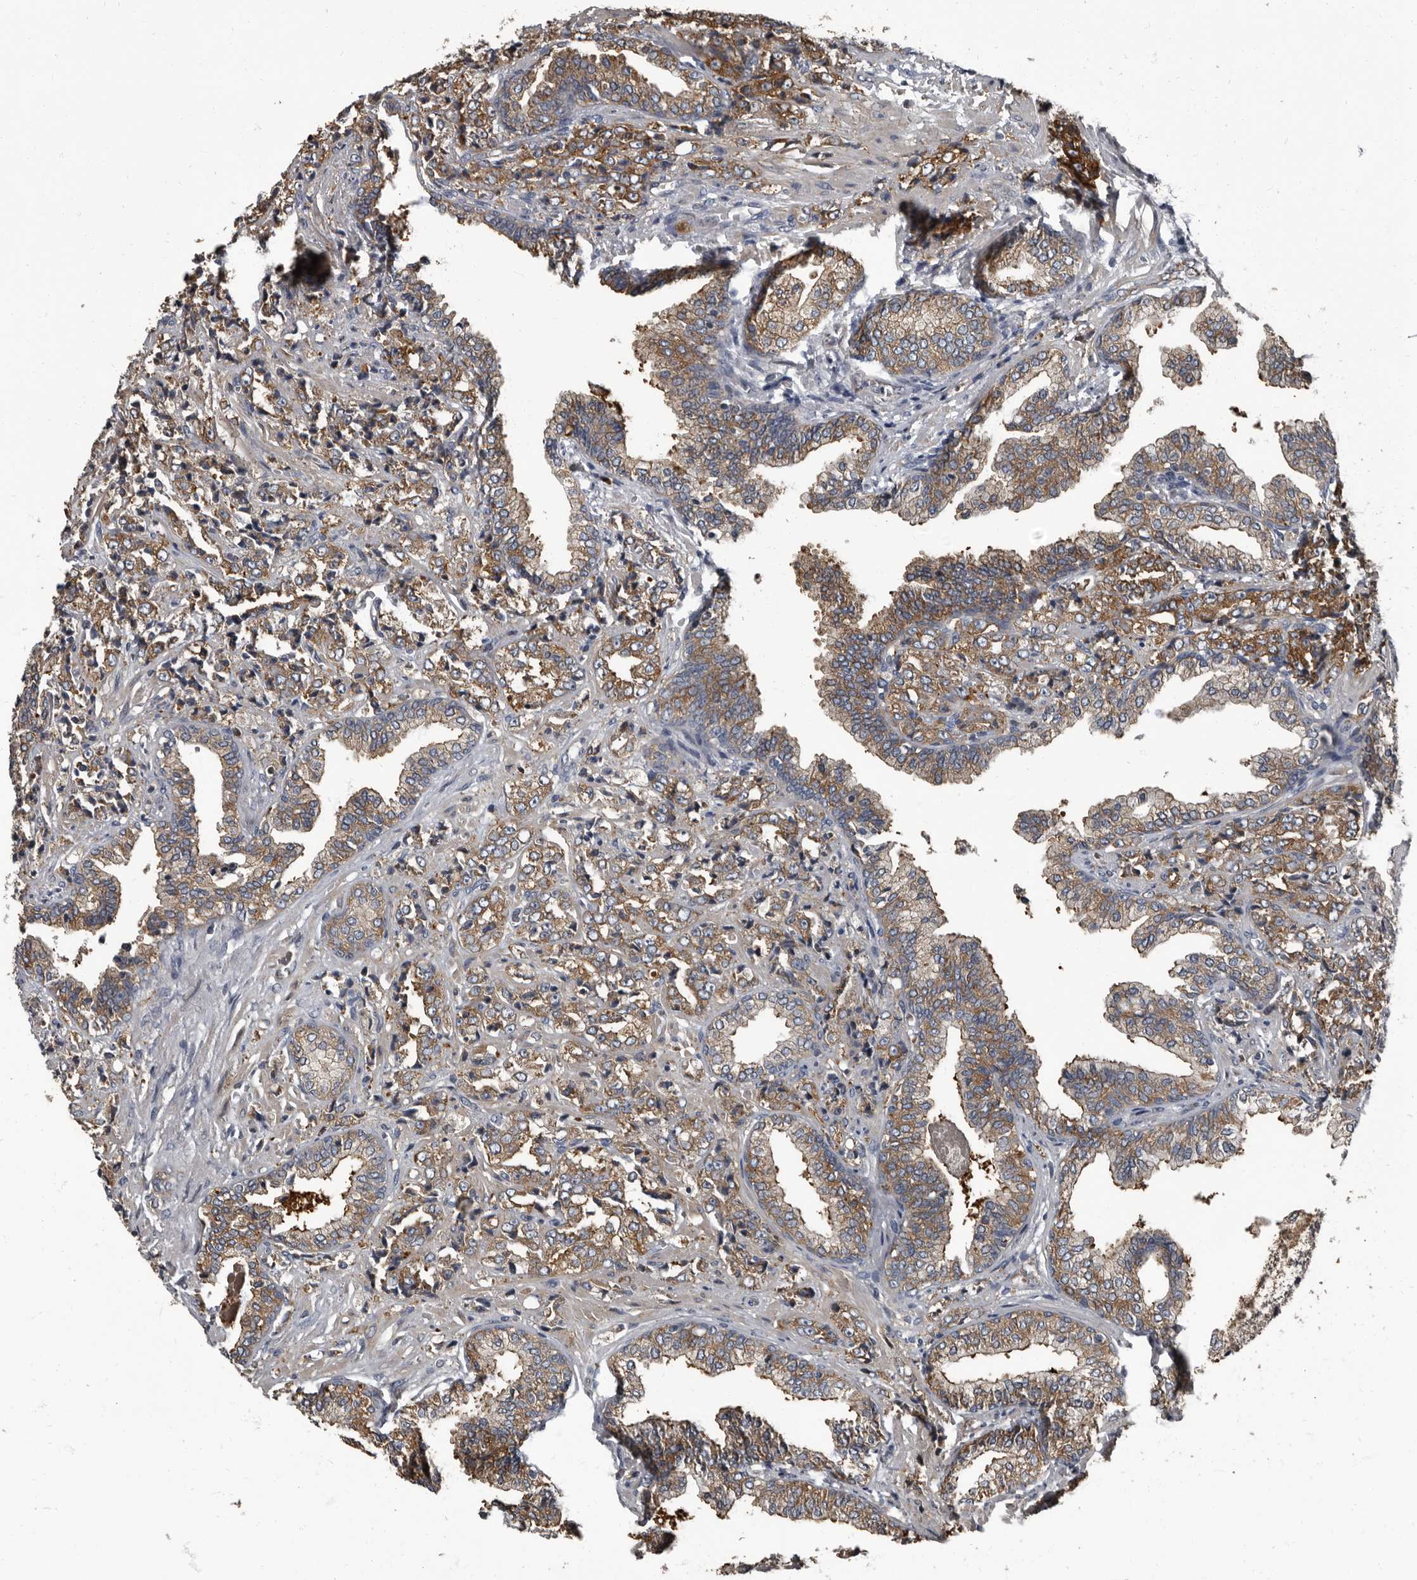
{"staining": {"intensity": "moderate", "quantity": ">75%", "location": "cytoplasmic/membranous"}, "tissue": "prostate cancer", "cell_type": "Tumor cells", "image_type": "cancer", "snomed": [{"axis": "morphology", "description": "Adenocarcinoma, High grade"}, {"axis": "topography", "description": "Prostate"}], "caption": "Tumor cells reveal moderate cytoplasmic/membranous staining in approximately >75% of cells in prostate cancer (adenocarcinoma (high-grade)). (Brightfield microscopy of DAB IHC at high magnification).", "gene": "TPD52L1", "patient": {"sex": "male", "age": 71}}